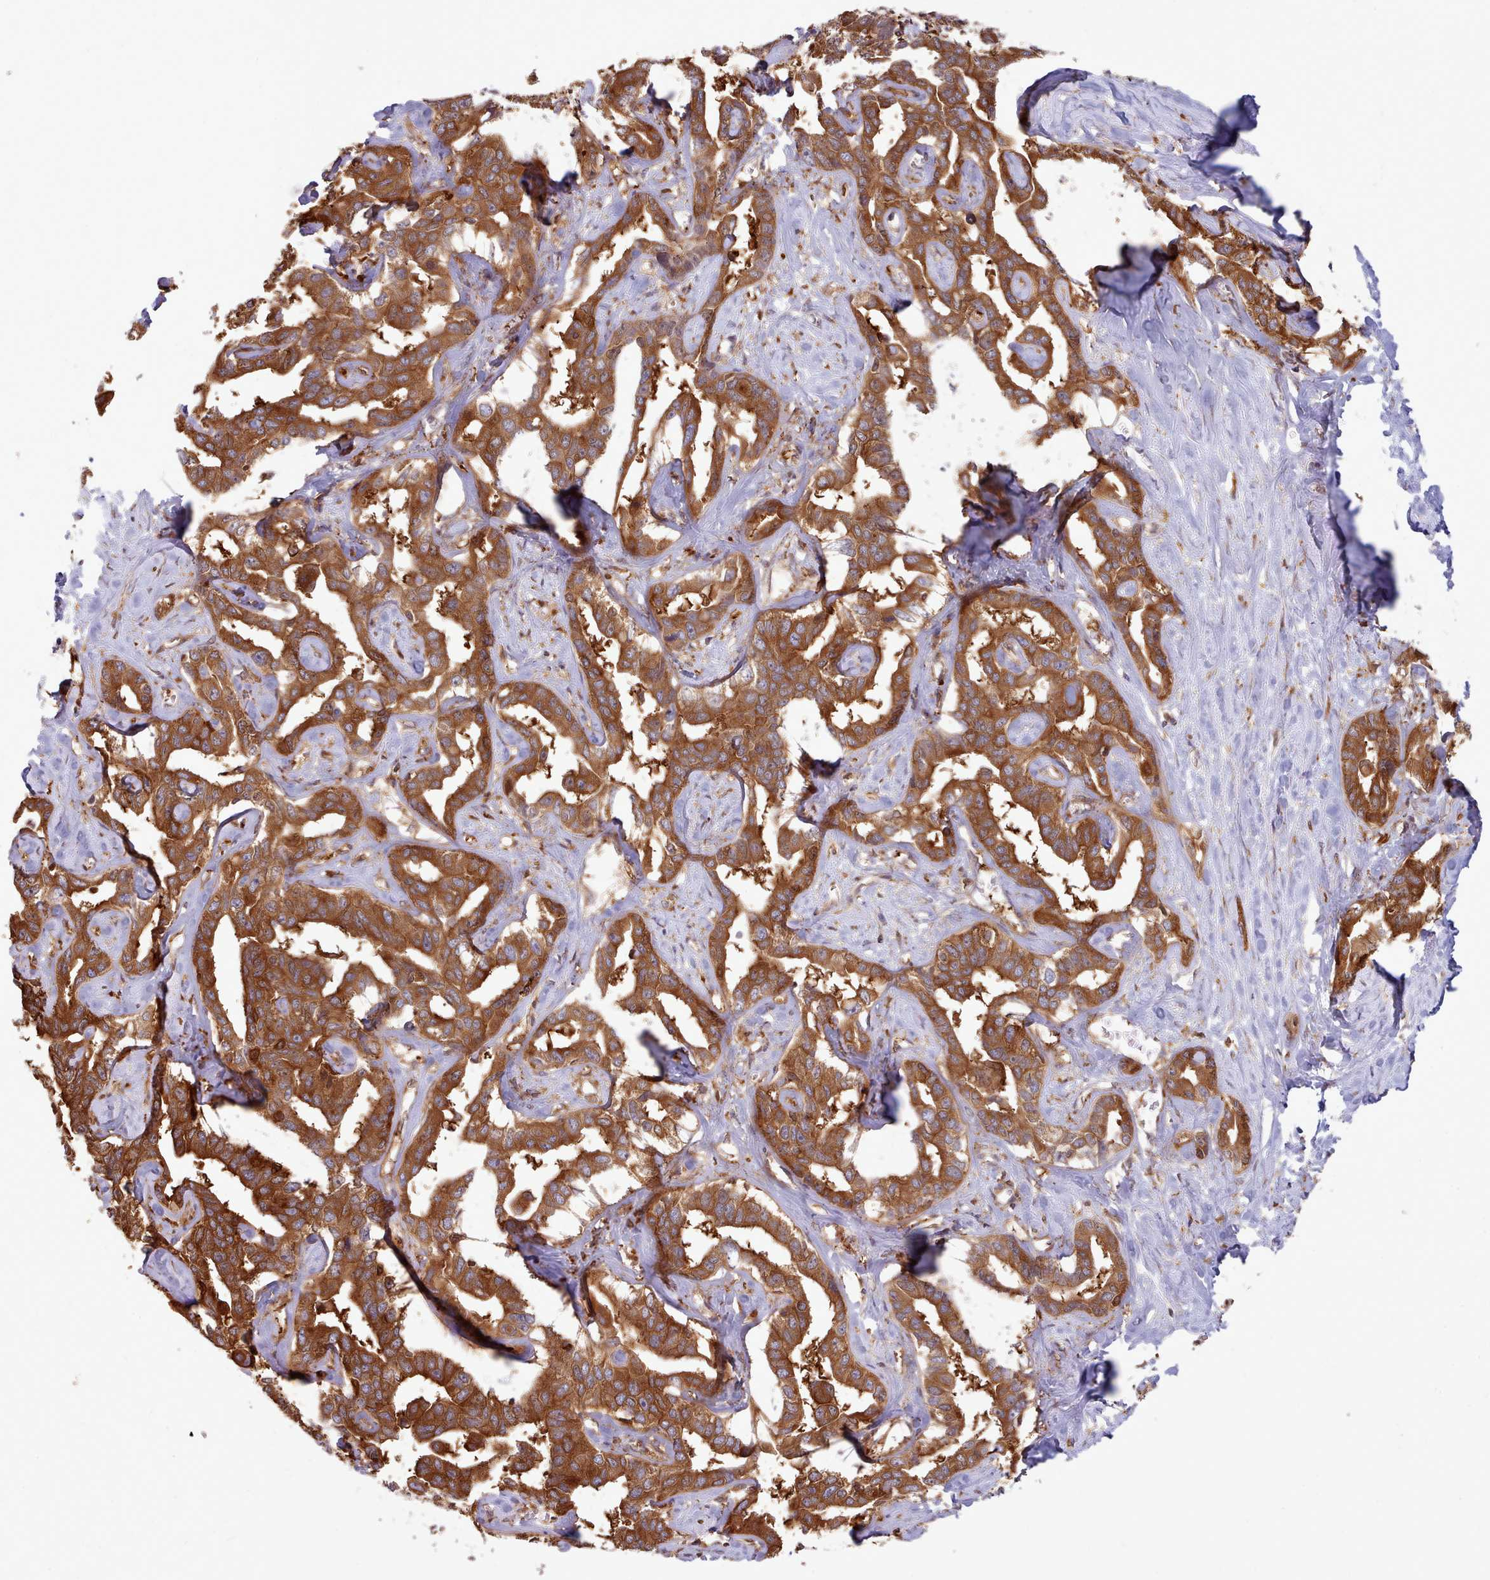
{"staining": {"intensity": "strong", "quantity": ">75%", "location": "cytoplasmic/membranous"}, "tissue": "liver cancer", "cell_type": "Tumor cells", "image_type": "cancer", "snomed": [{"axis": "morphology", "description": "Cholangiocarcinoma"}, {"axis": "topography", "description": "Liver"}], "caption": "A brown stain highlights strong cytoplasmic/membranous expression of a protein in human cholangiocarcinoma (liver) tumor cells.", "gene": "SLC4A9", "patient": {"sex": "male", "age": 59}}